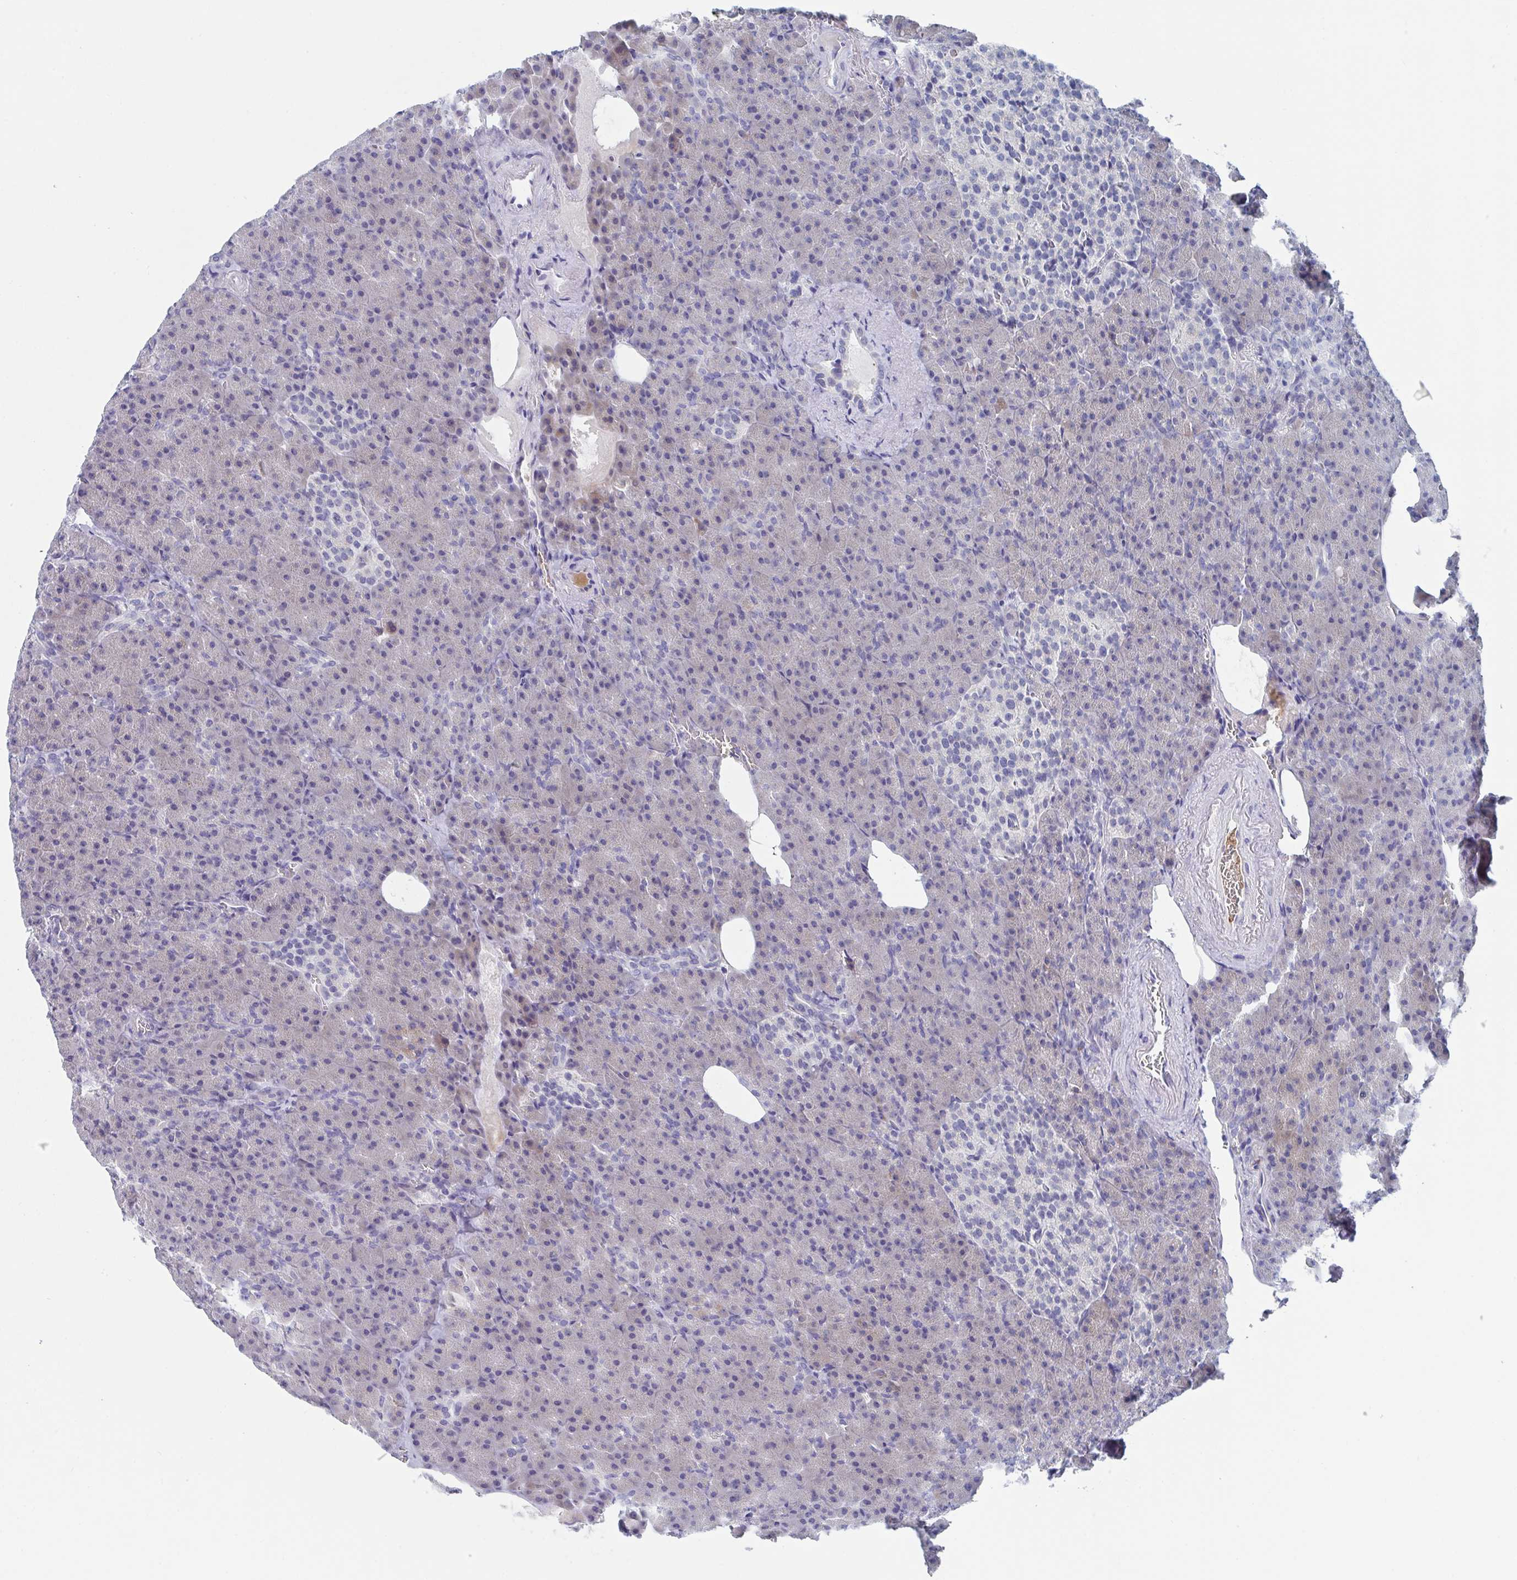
{"staining": {"intensity": "negative", "quantity": "none", "location": "none"}, "tissue": "pancreas", "cell_type": "Exocrine glandular cells", "image_type": "normal", "snomed": [{"axis": "morphology", "description": "Normal tissue, NOS"}, {"axis": "topography", "description": "Pancreas"}], "caption": "This is a image of IHC staining of unremarkable pancreas, which shows no positivity in exocrine glandular cells. (Immunohistochemistry, brightfield microscopy, high magnification).", "gene": "NT5C3B", "patient": {"sex": "female", "age": 74}}